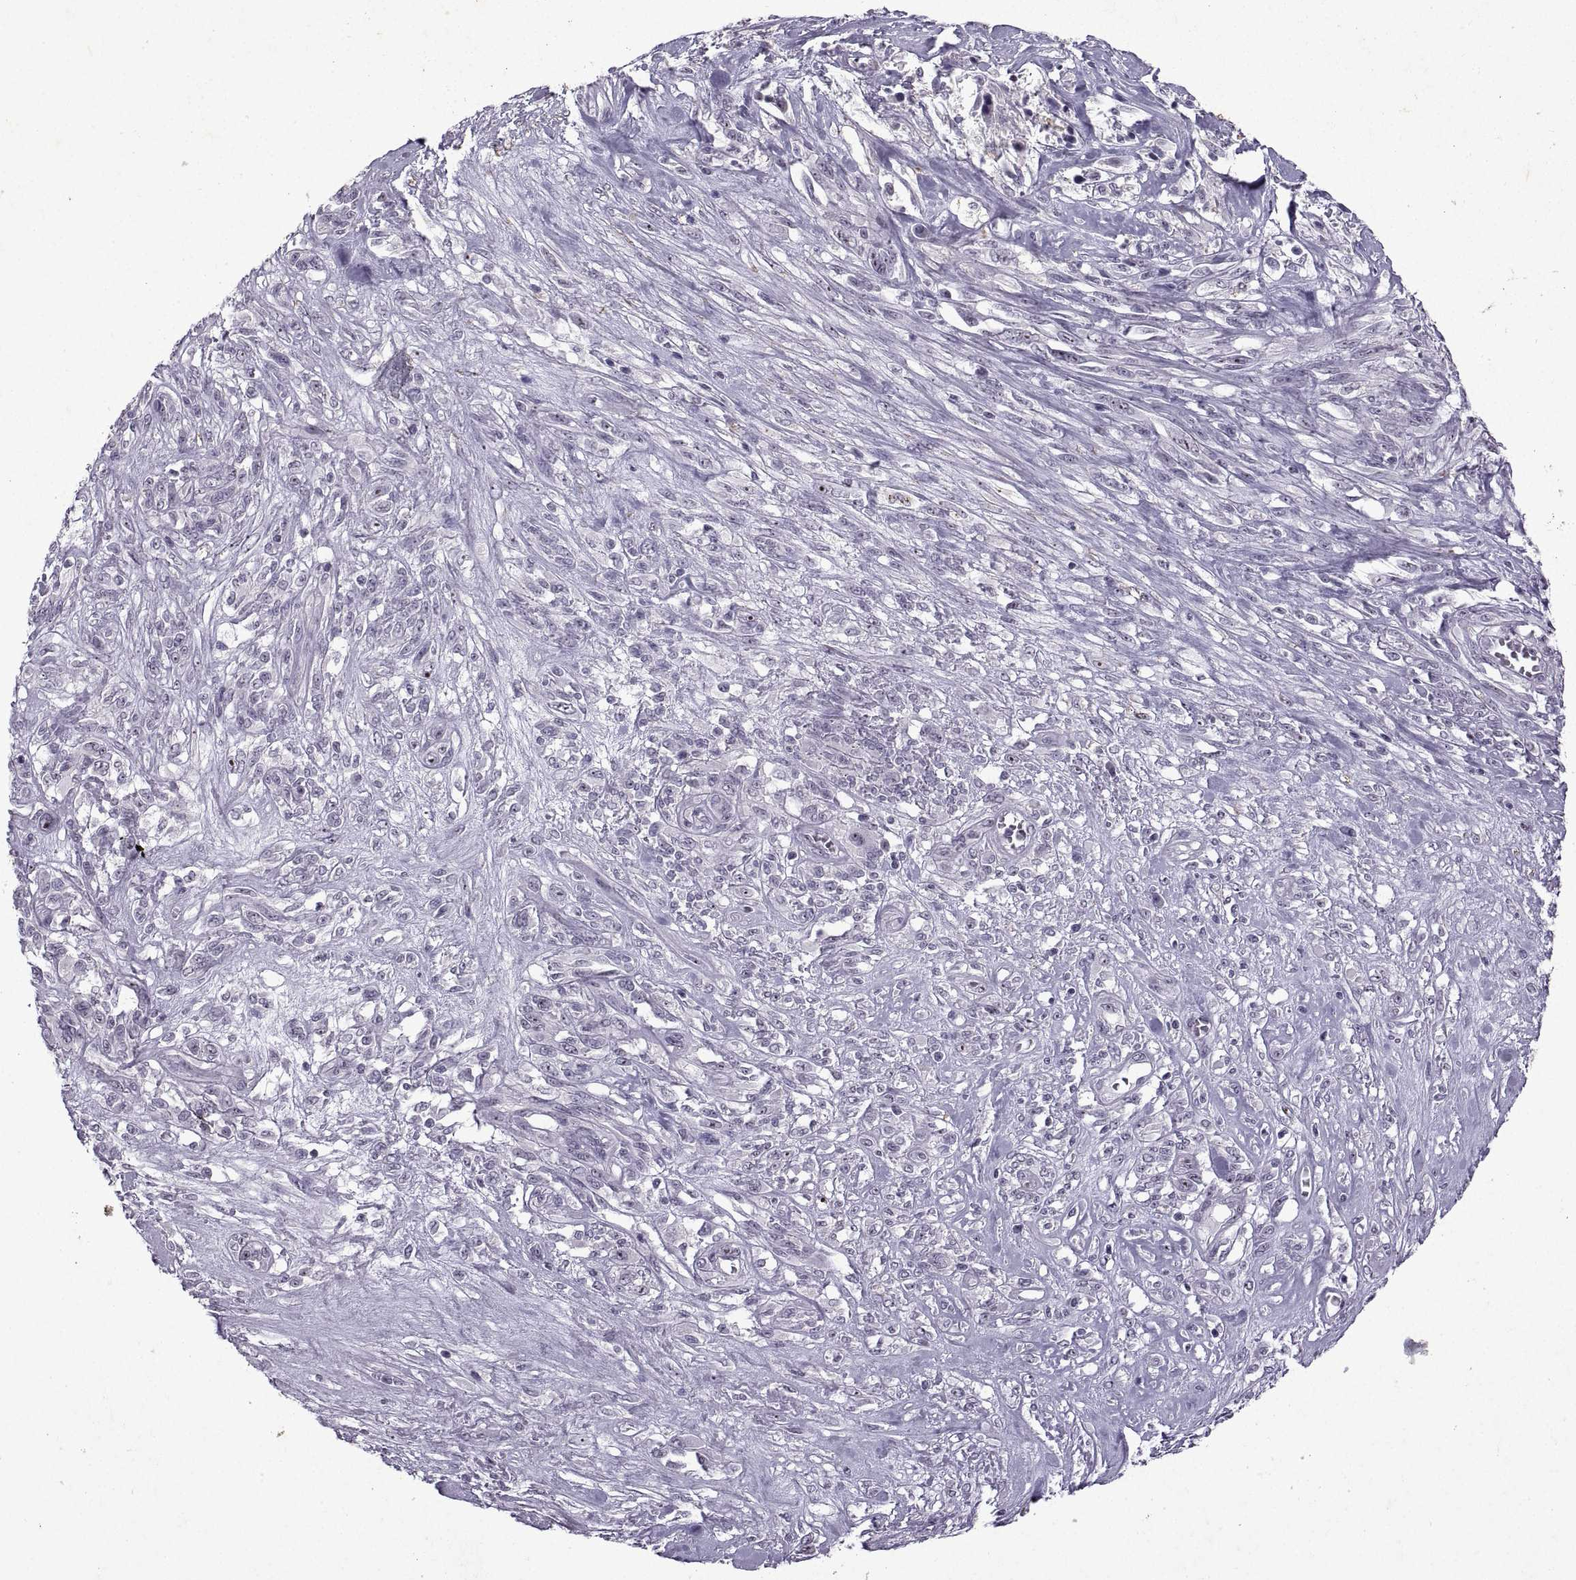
{"staining": {"intensity": "negative", "quantity": "none", "location": "none"}, "tissue": "melanoma", "cell_type": "Tumor cells", "image_type": "cancer", "snomed": [{"axis": "morphology", "description": "Malignant melanoma, NOS"}, {"axis": "topography", "description": "Skin"}], "caption": "DAB (3,3'-diaminobenzidine) immunohistochemical staining of human malignant melanoma shows no significant positivity in tumor cells. (Stains: DAB (3,3'-diaminobenzidine) immunohistochemistry (IHC) with hematoxylin counter stain, Microscopy: brightfield microscopy at high magnification).", "gene": "SINHCAF", "patient": {"sex": "female", "age": 91}}